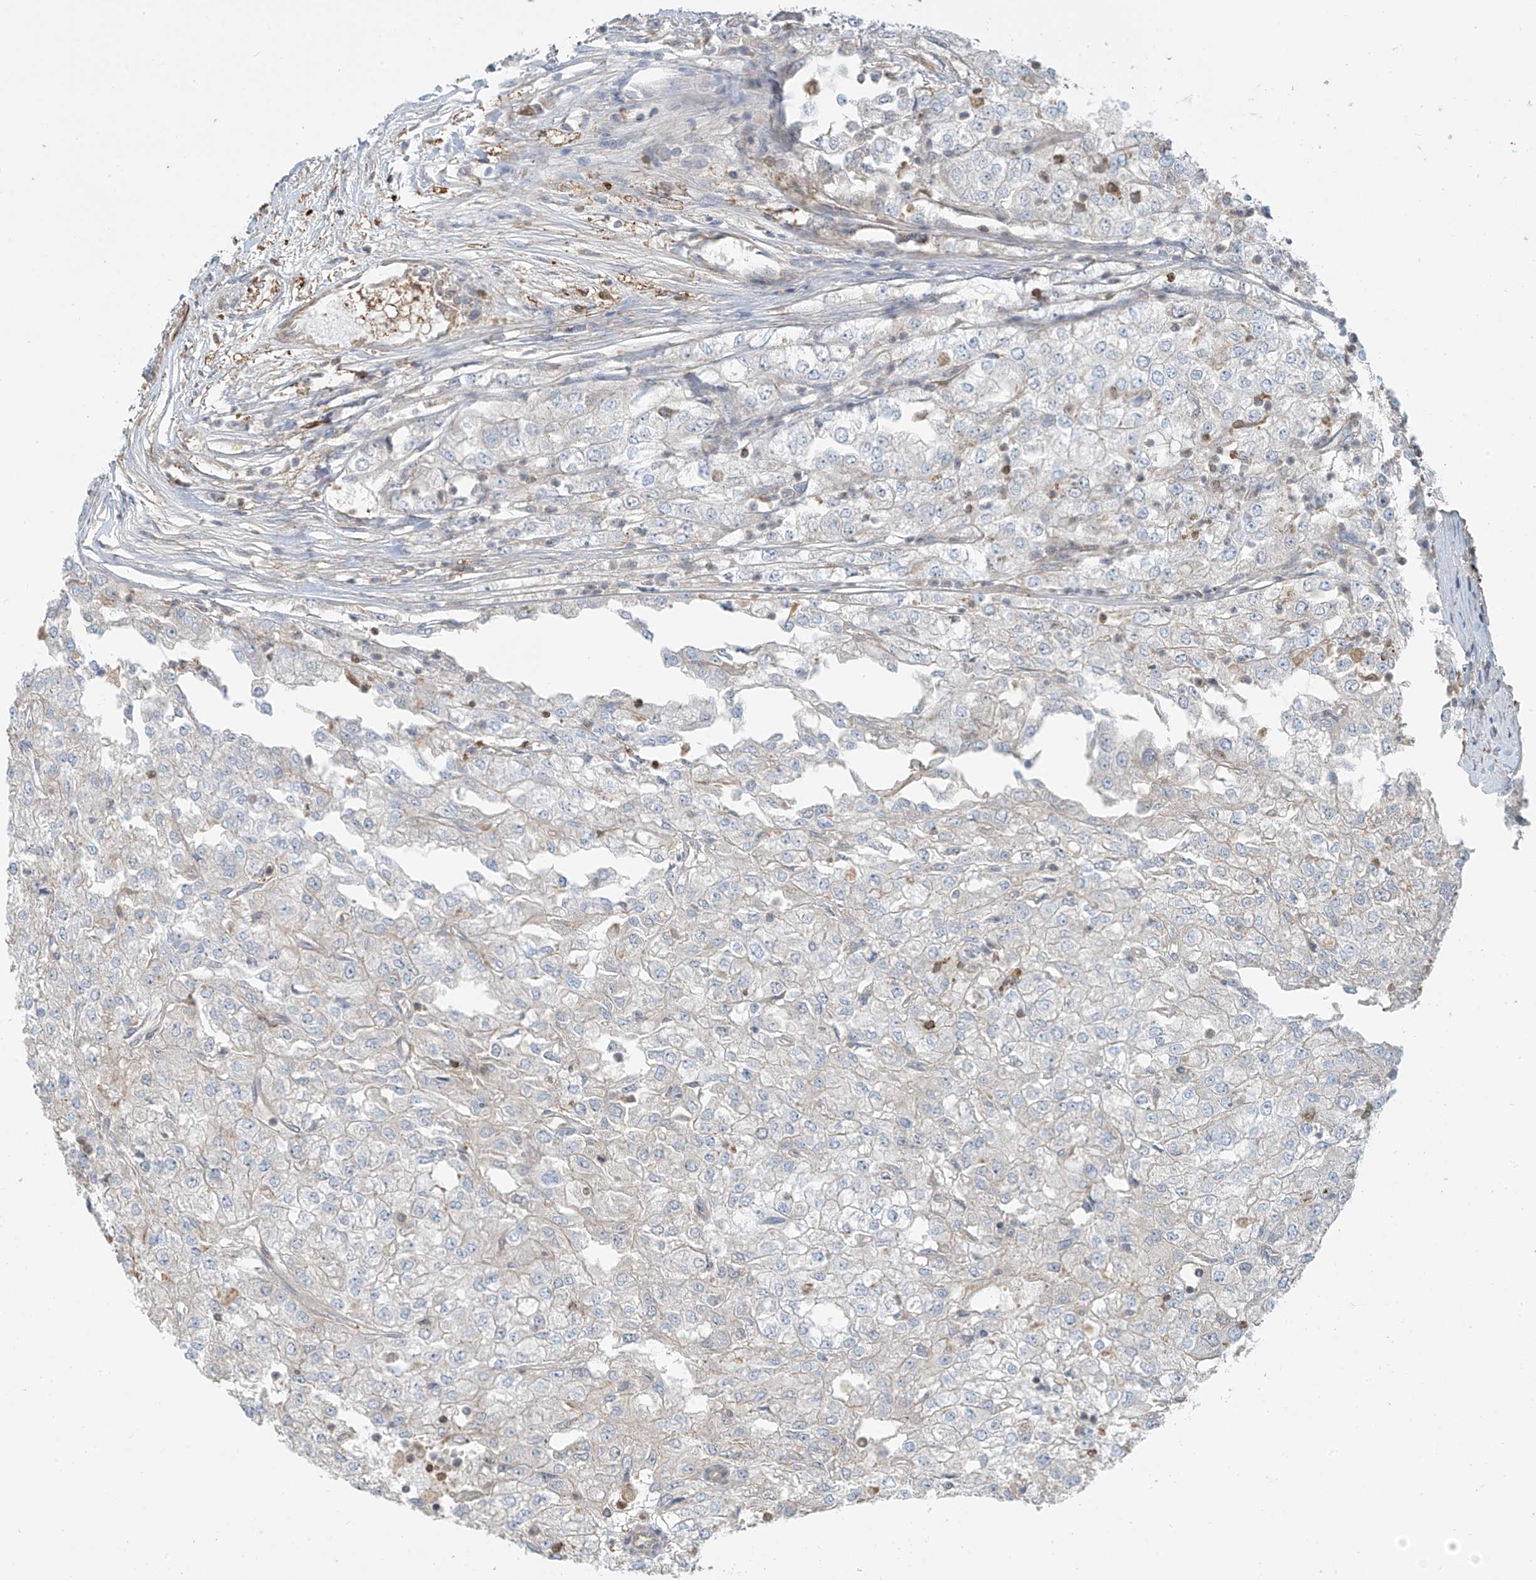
{"staining": {"intensity": "negative", "quantity": "none", "location": "none"}, "tissue": "renal cancer", "cell_type": "Tumor cells", "image_type": "cancer", "snomed": [{"axis": "morphology", "description": "Adenocarcinoma, NOS"}, {"axis": "topography", "description": "Kidney"}], "caption": "Immunohistochemical staining of renal cancer (adenocarcinoma) exhibits no significant expression in tumor cells. Brightfield microscopy of immunohistochemistry (IHC) stained with DAB (brown) and hematoxylin (blue), captured at high magnification.", "gene": "SH3BGRL3", "patient": {"sex": "female", "age": 54}}